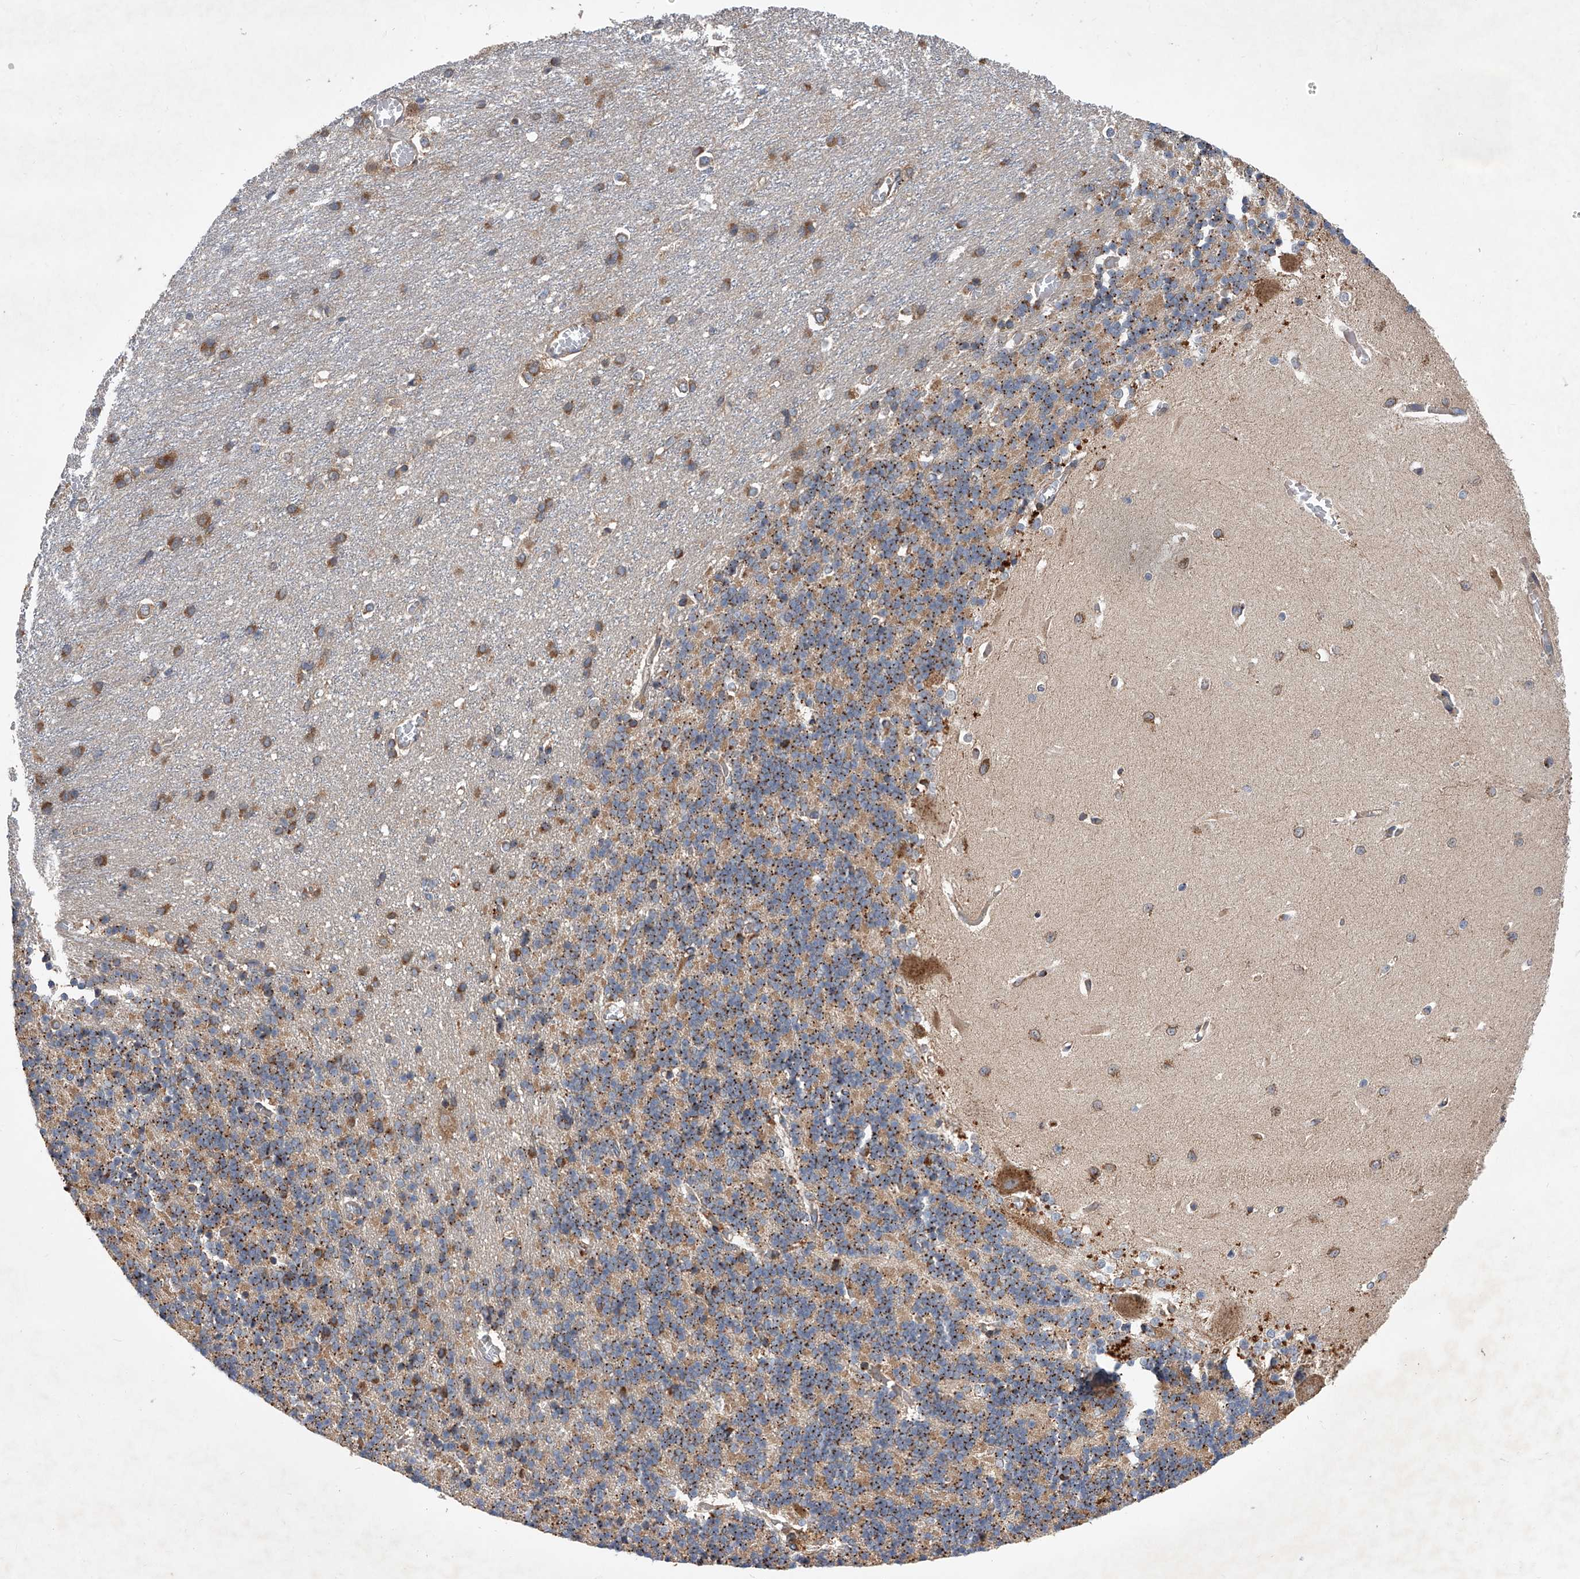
{"staining": {"intensity": "strong", "quantity": ">75%", "location": "cytoplasmic/membranous"}, "tissue": "cerebellum", "cell_type": "Cells in granular layer", "image_type": "normal", "snomed": [{"axis": "morphology", "description": "Normal tissue, NOS"}, {"axis": "topography", "description": "Cerebellum"}], "caption": "This is a micrograph of immunohistochemistry (IHC) staining of benign cerebellum, which shows strong staining in the cytoplasmic/membranous of cells in granular layer.", "gene": "USP47", "patient": {"sex": "male", "age": 37}}